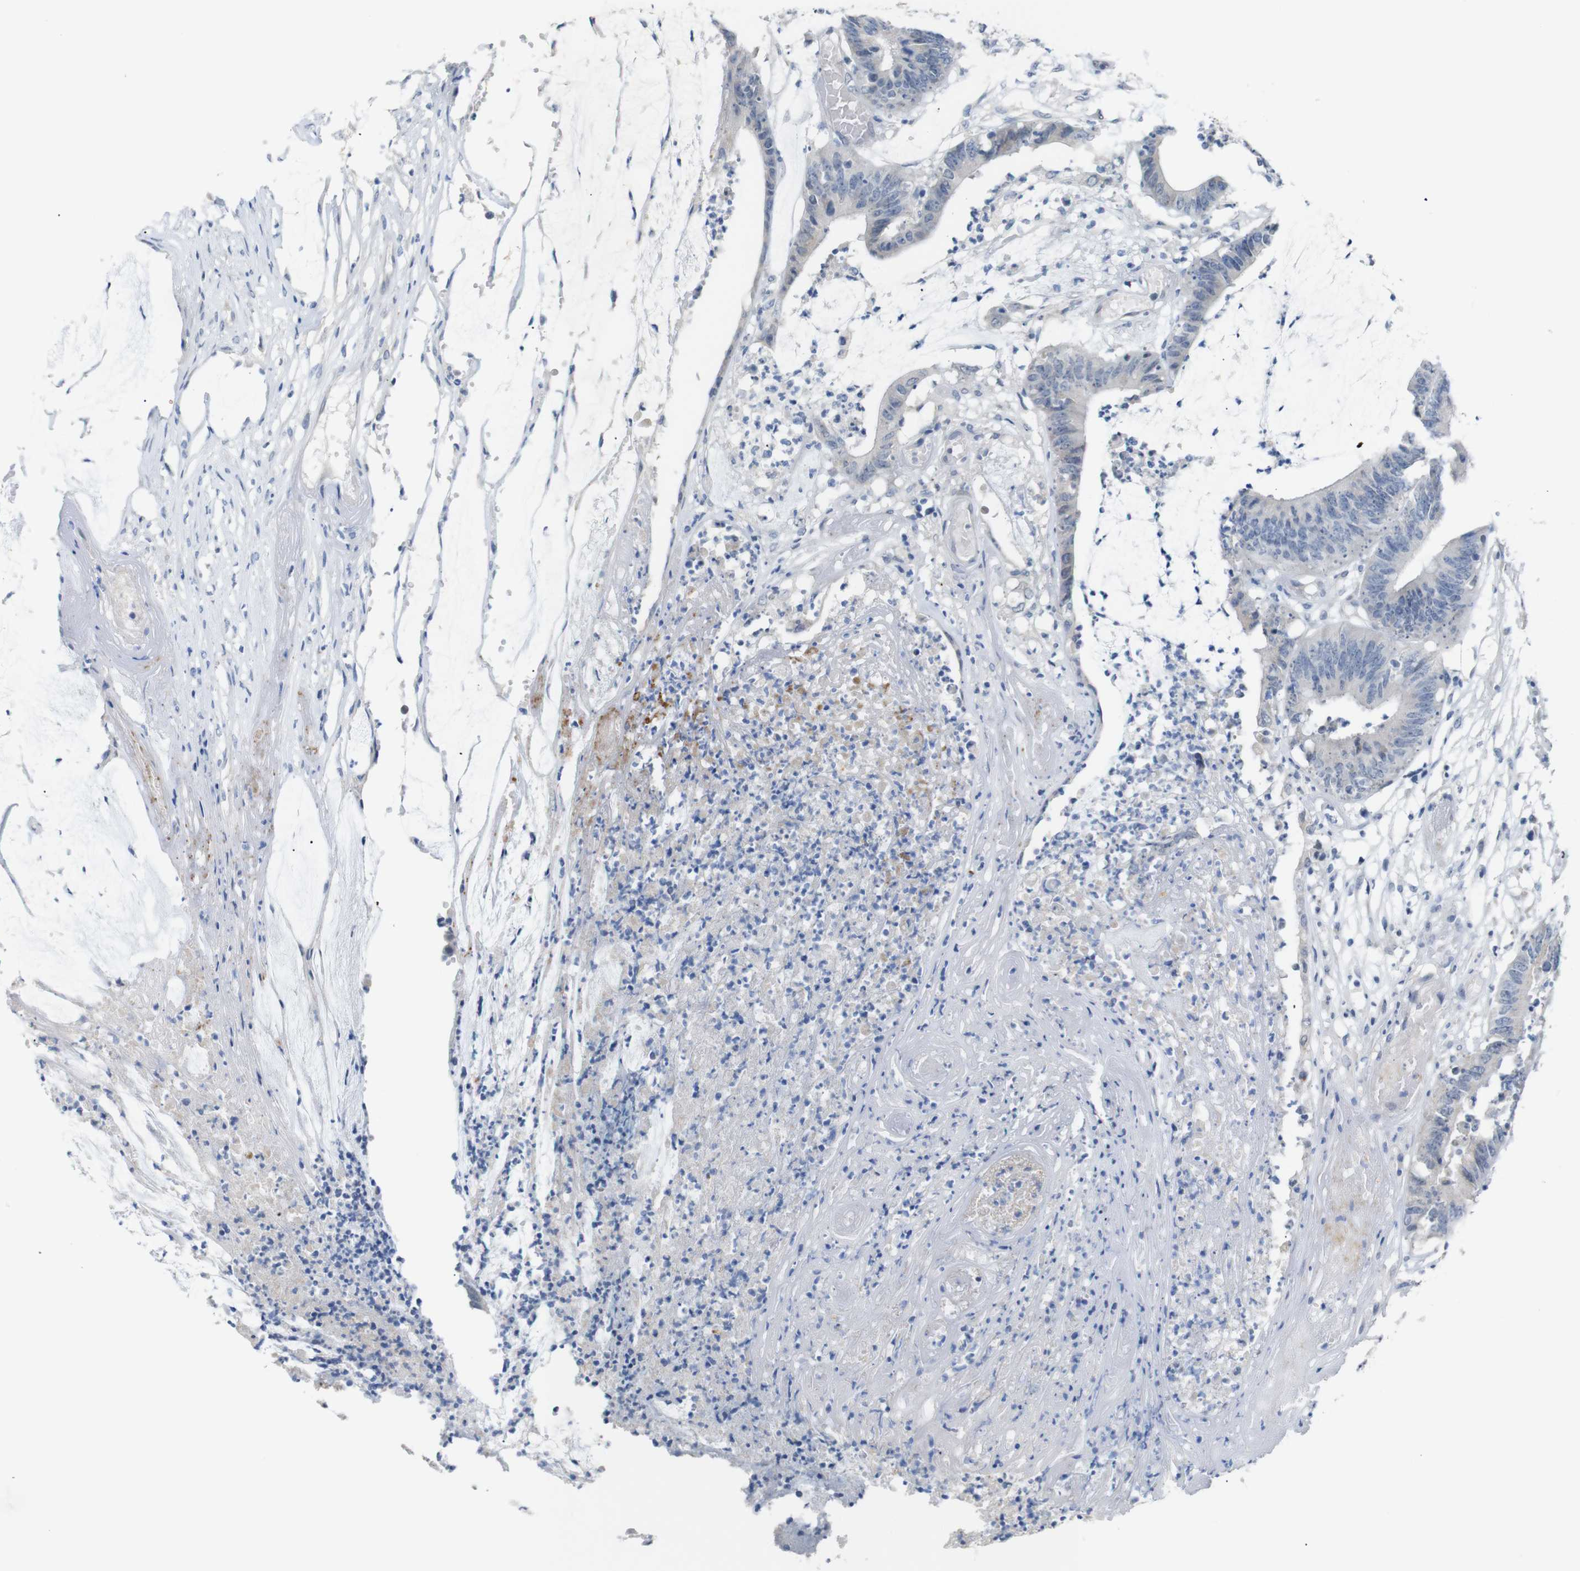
{"staining": {"intensity": "negative", "quantity": "none", "location": "none"}, "tissue": "colorectal cancer", "cell_type": "Tumor cells", "image_type": "cancer", "snomed": [{"axis": "morphology", "description": "Adenocarcinoma, NOS"}, {"axis": "topography", "description": "Rectum"}], "caption": "Immunohistochemical staining of human colorectal cancer displays no significant staining in tumor cells. (IHC, brightfield microscopy, high magnification).", "gene": "CHRM5", "patient": {"sex": "female", "age": 66}}